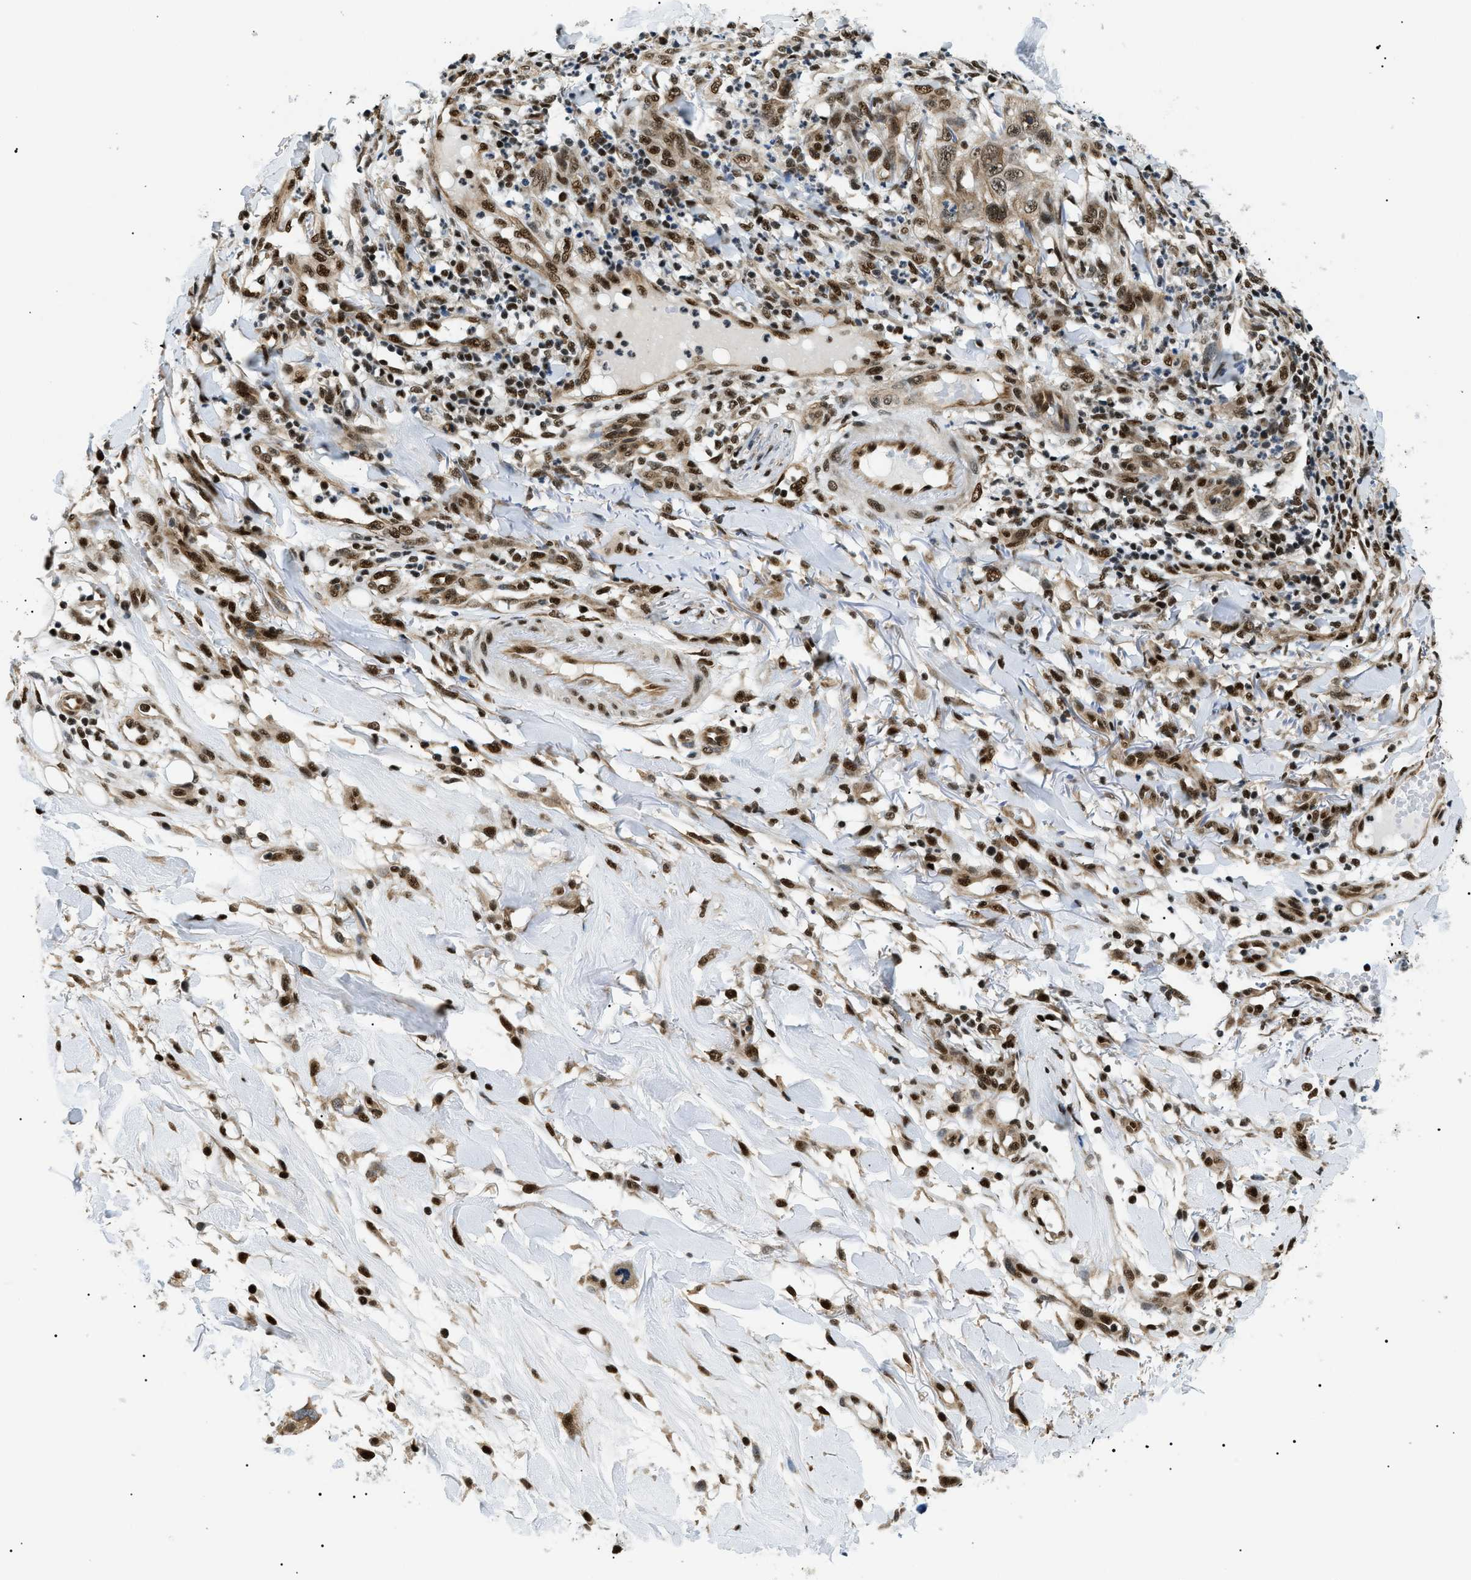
{"staining": {"intensity": "moderate", "quantity": ">75%", "location": "cytoplasmic/membranous,nuclear"}, "tissue": "skin cancer", "cell_type": "Tumor cells", "image_type": "cancer", "snomed": [{"axis": "morphology", "description": "Squamous cell carcinoma, NOS"}, {"axis": "topography", "description": "Skin"}], "caption": "About >75% of tumor cells in human skin cancer (squamous cell carcinoma) reveal moderate cytoplasmic/membranous and nuclear protein staining as visualized by brown immunohistochemical staining.", "gene": "CWC25", "patient": {"sex": "female", "age": 80}}